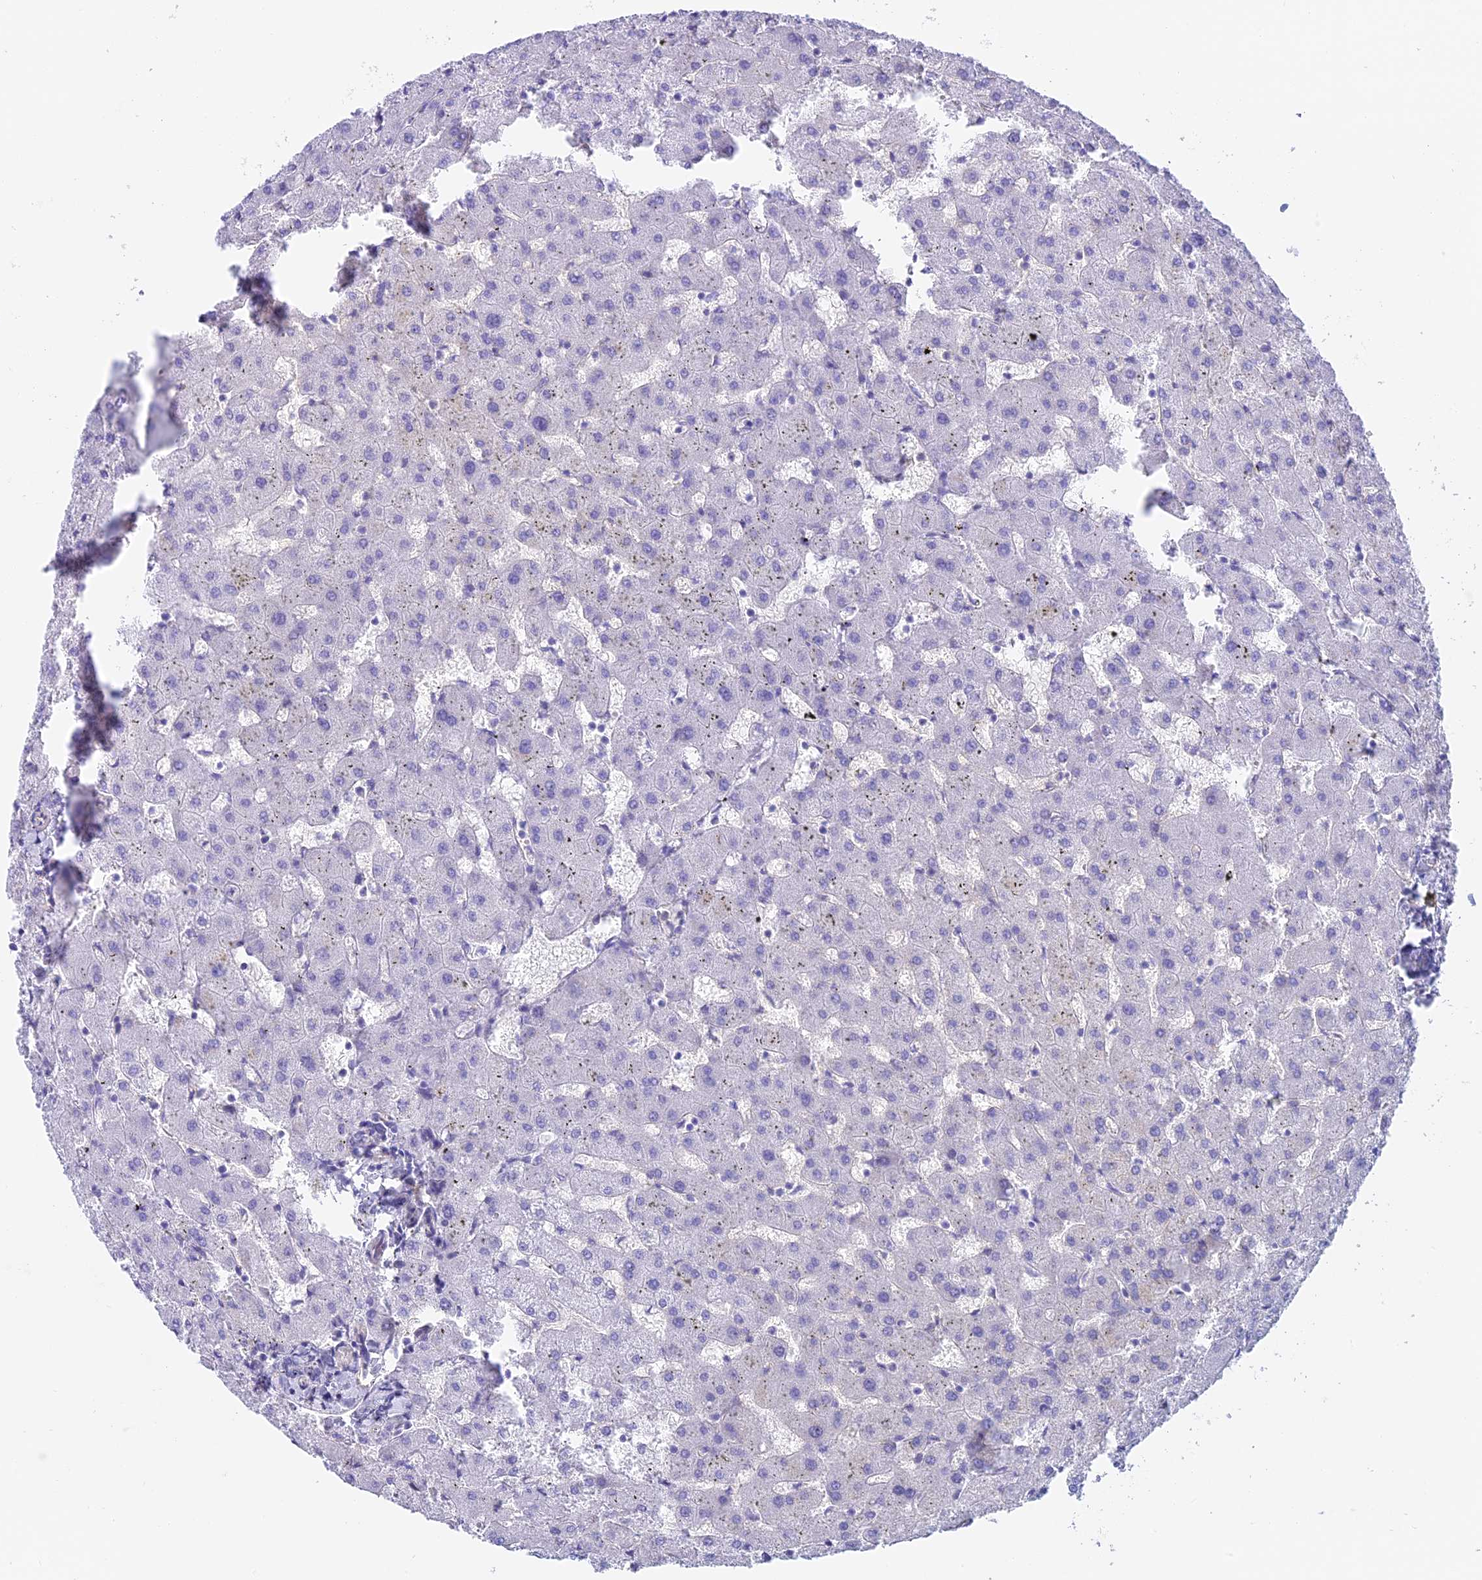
{"staining": {"intensity": "negative", "quantity": "none", "location": "none"}, "tissue": "liver", "cell_type": "Cholangiocytes", "image_type": "normal", "snomed": [{"axis": "morphology", "description": "Normal tissue, NOS"}, {"axis": "topography", "description": "Liver"}], "caption": "Immunohistochemistry histopathology image of normal liver: liver stained with DAB (3,3'-diaminobenzidine) exhibits no significant protein staining in cholangiocytes.", "gene": "HOMER3", "patient": {"sex": "female", "age": 63}}